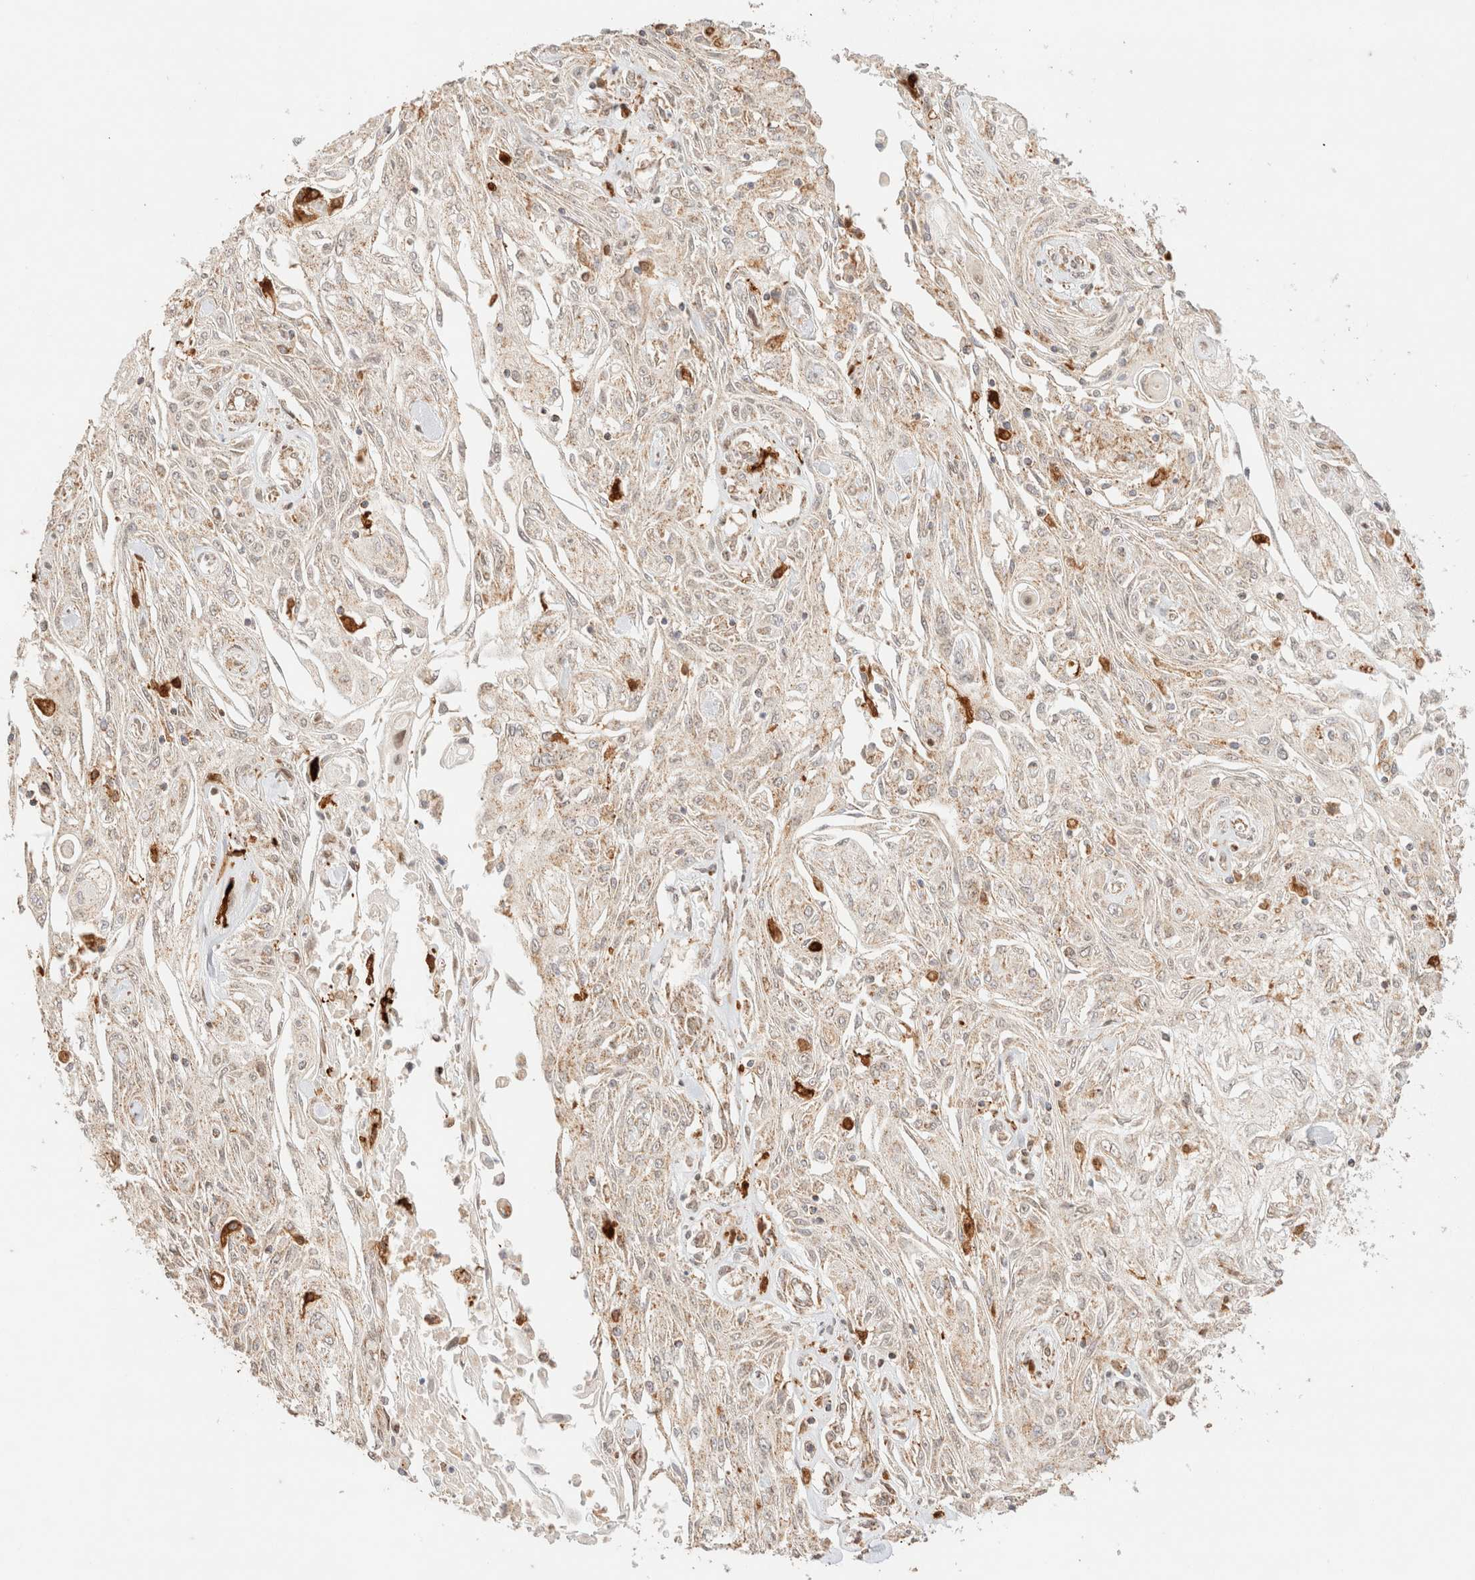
{"staining": {"intensity": "weak", "quantity": "<25%", "location": "cytoplasmic/membranous"}, "tissue": "skin cancer", "cell_type": "Tumor cells", "image_type": "cancer", "snomed": [{"axis": "morphology", "description": "Squamous cell carcinoma, NOS"}, {"axis": "morphology", "description": "Squamous cell carcinoma, metastatic, NOS"}, {"axis": "topography", "description": "Skin"}, {"axis": "topography", "description": "Lymph node"}], "caption": "Skin cancer was stained to show a protein in brown. There is no significant expression in tumor cells.", "gene": "TACO1", "patient": {"sex": "male", "age": 75}}